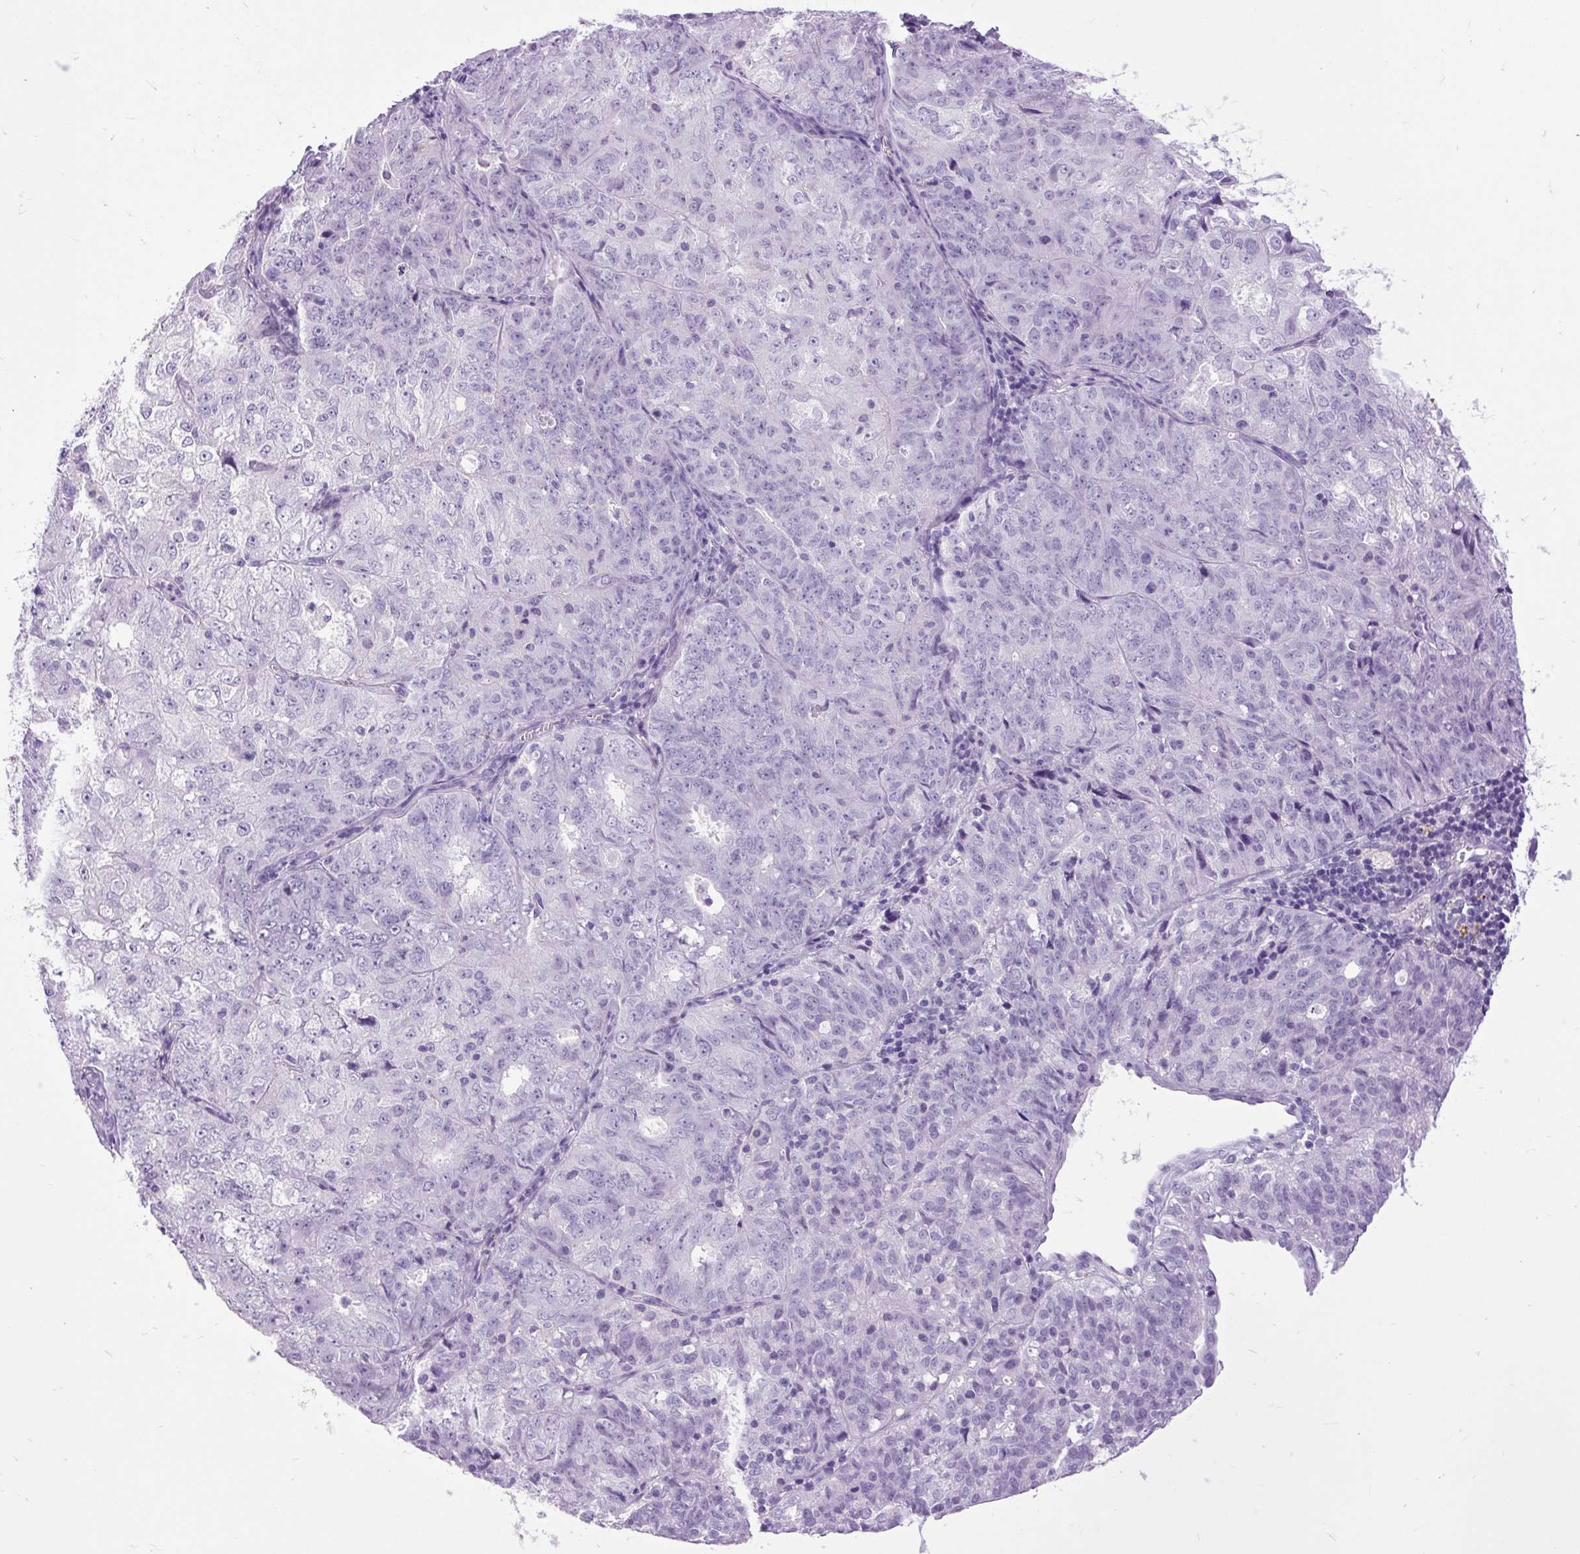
{"staining": {"intensity": "negative", "quantity": "none", "location": "none"}, "tissue": "endometrial cancer", "cell_type": "Tumor cells", "image_type": "cancer", "snomed": [{"axis": "morphology", "description": "Adenocarcinoma, NOS"}, {"axis": "topography", "description": "Endometrium"}], "caption": "Immunohistochemical staining of endometrial cancer (adenocarcinoma) exhibits no significant positivity in tumor cells.", "gene": "DPP6", "patient": {"sex": "female", "age": 61}}